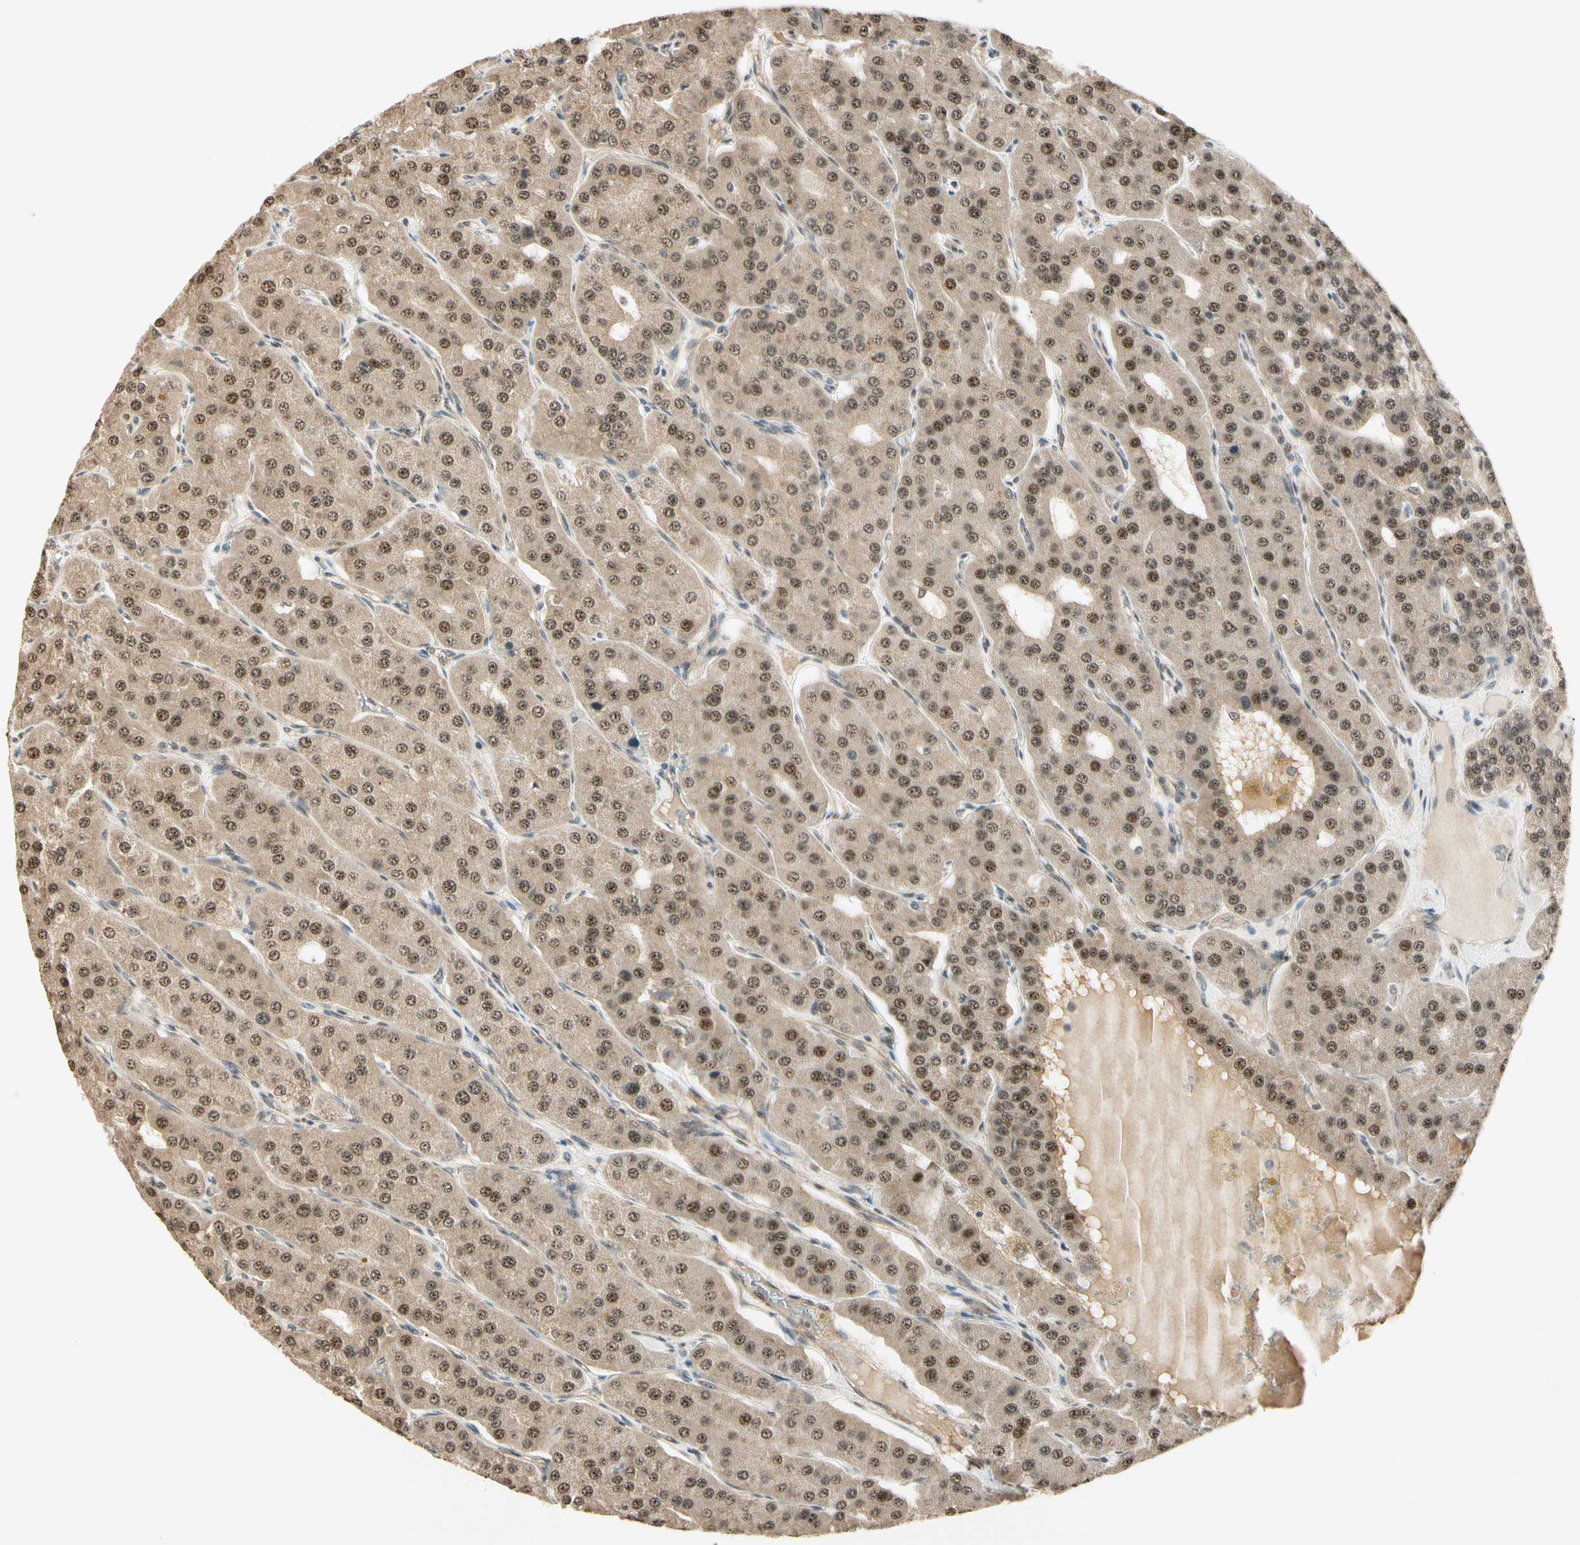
{"staining": {"intensity": "moderate", "quantity": ">75%", "location": "cytoplasmic/membranous,nuclear"}, "tissue": "parathyroid gland", "cell_type": "Glandular cells", "image_type": "normal", "snomed": [{"axis": "morphology", "description": "Normal tissue, NOS"}, {"axis": "morphology", "description": "Adenoma, NOS"}, {"axis": "topography", "description": "Parathyroid gland"}], "caption": "Brown immunohistochemical staining in unremarkable parathyroid gland displays moderate cytoplasmic/membranous,nuclear positivity in approximately >75% of glandular cells.", "gene": "MCPH1", "patient": {"sex": "female", "age": 86}}